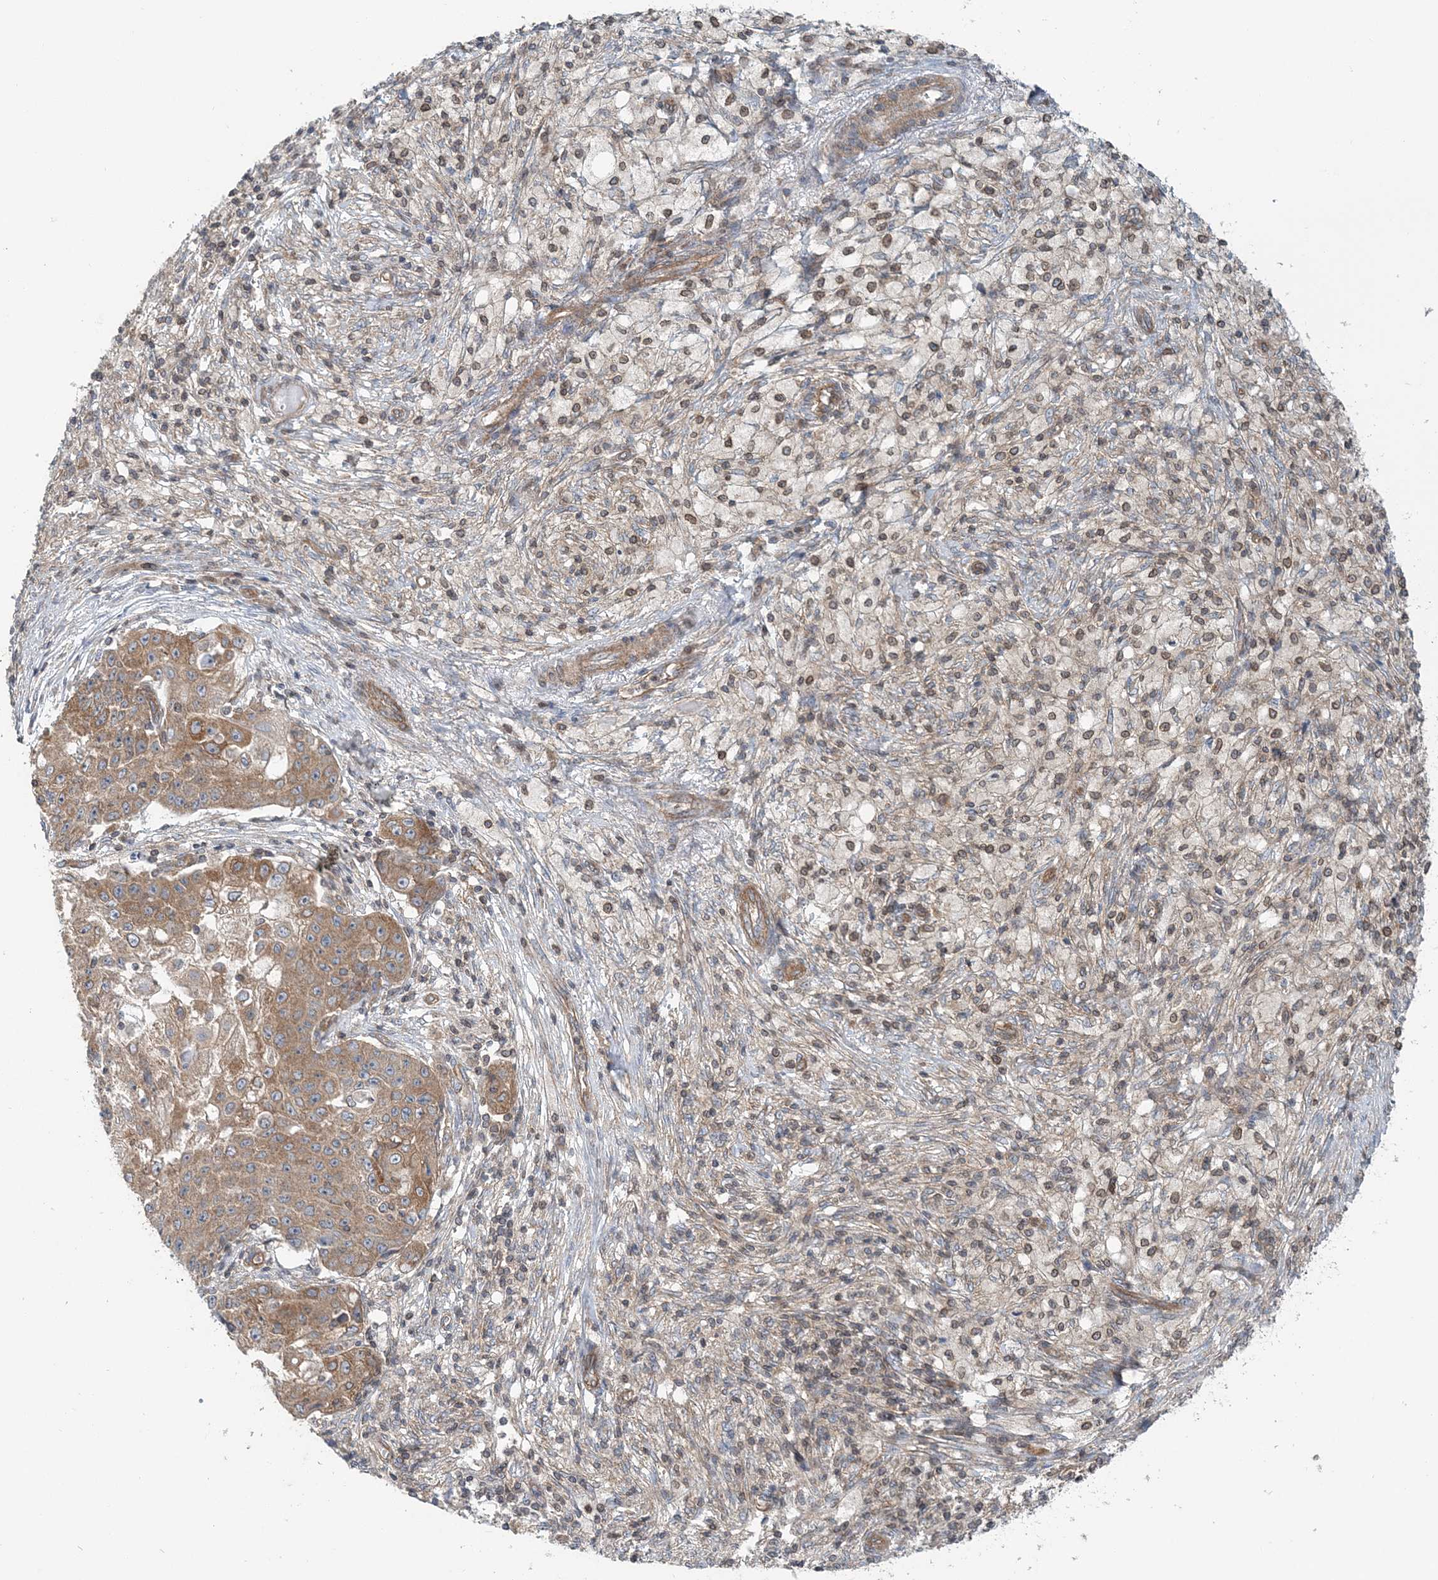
{"staining": {"intensity": "moderate", "quantity": ">75%", "location": "cytoplasmic/membranous"}, "tissue": "ovarian cancer", "cell_type": "Tumor cells", "image_type": "cancer", "snomed": [{"axis": "morphology", "description": "Carcinoma, endometroid"}, {"axis": "topography", "description": "Ovary"}], "caption": "Moderate cytoplasmic/membranous protein expression is present in about >75% of tumor cells in ovarian cancer (endometroid carcinoma). The protein of interest is shown in brown color, while the nuclei are stained blue.", "gene": "MOB4", "patient": {"sex": "female", "age": 42}}